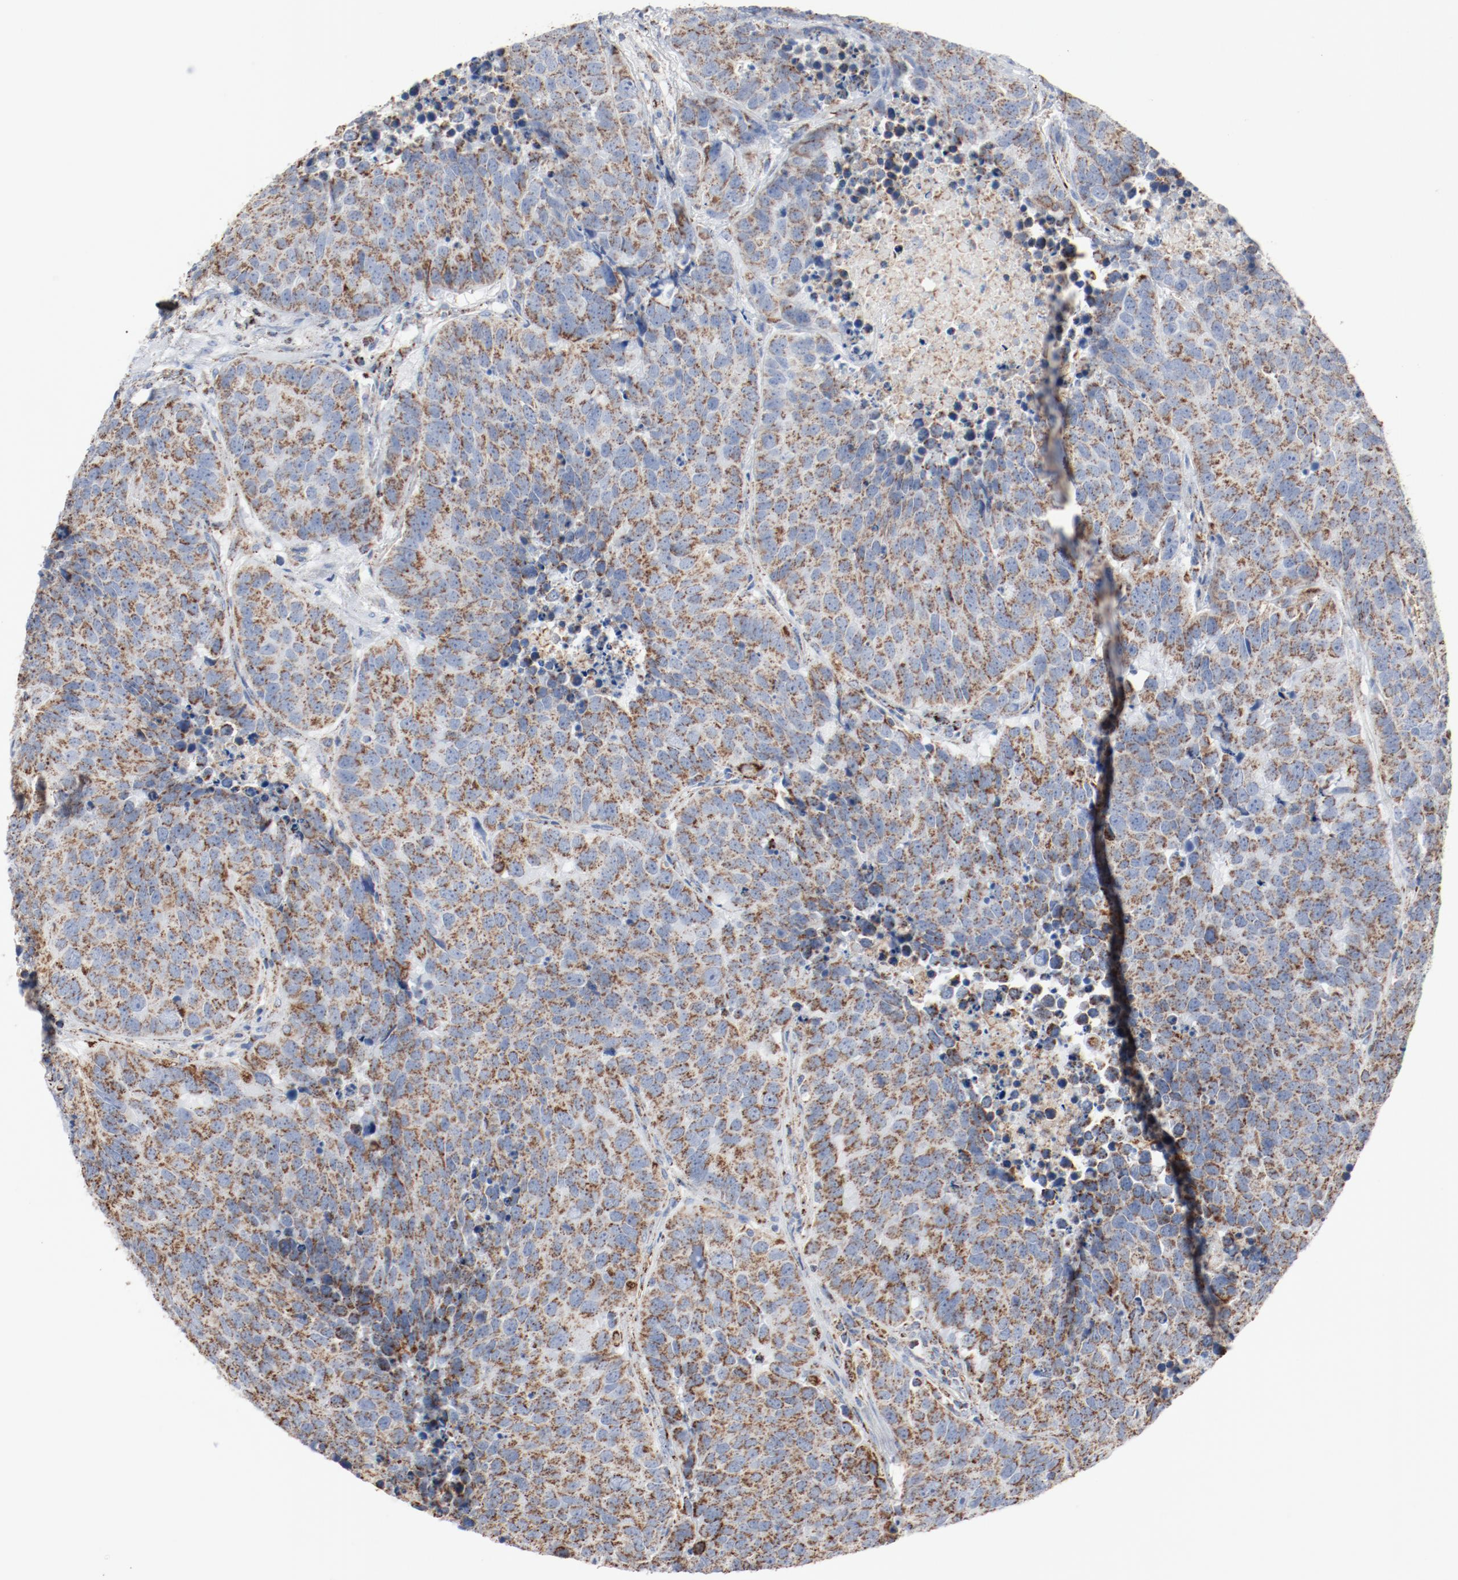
{"staining": {"intensity": "weak", "quantity": ">75%", "location": "cytoplasmic/membranous"}, "tissue": "carcinoid", "cell_type": "Tumor cells", "image_type": "cancer", "snomed": [{"axis": "morphology", "description": "Carcinoid, malignant, NOS"}, {"axis": "topography", "description": "Lung"}], "caption": "Protein expression analysis of human carcinoid reveals weak cytoplasmic/membranous expression in approximately >75% of tumor cells. (DAB IHC, brown staining for protein, blue staining for nuclei).", "gene": "NDUFB8", "patient": {"sex": "male", "age": 60}}